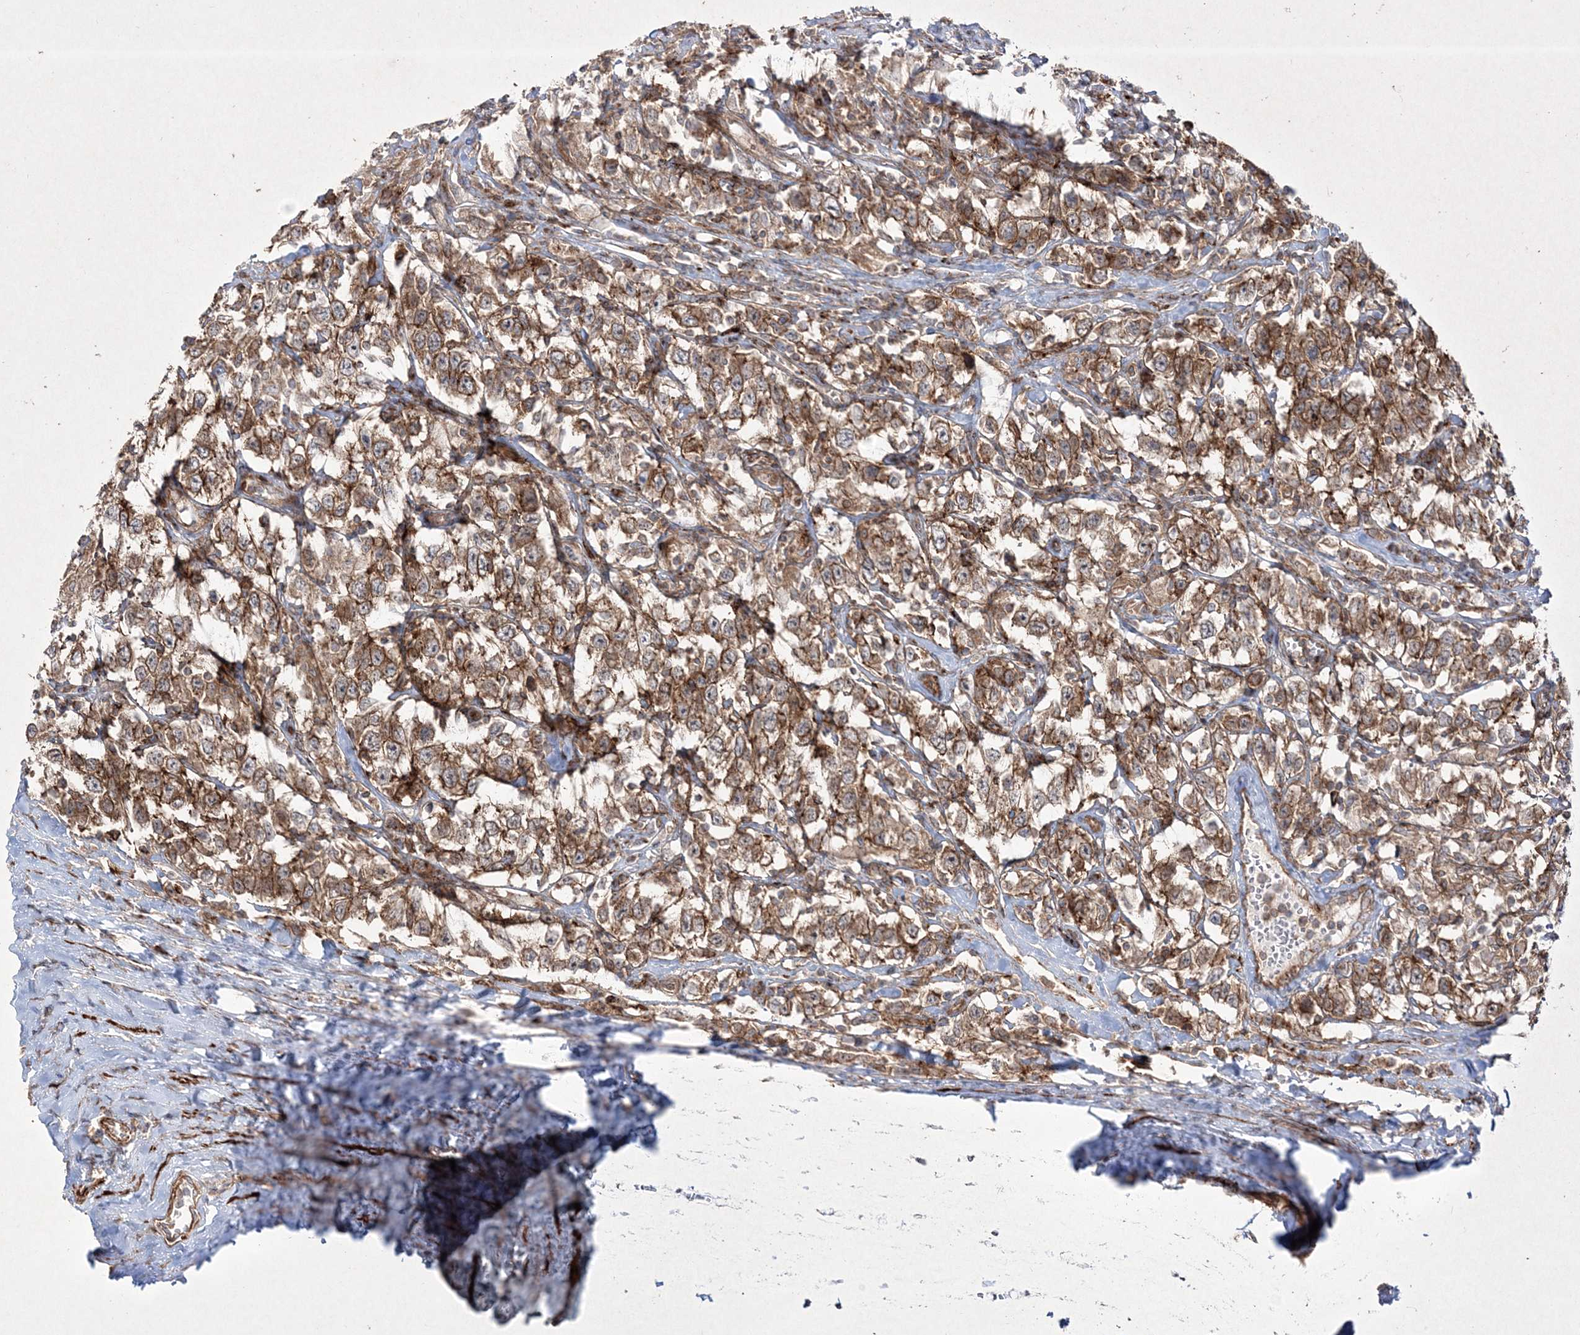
{"staining": {"intensity": "moderate", "quantity": ">75%", "location": "cytoplasmic/membranous"}, "tissue": "testis cancer", "cell_type": "Tumor cells", "image_type": "cancer", "snomed": [{"axis": "morphology", "description": "Seminoma, NOS"}, {"axis": "topography", "description": "Testis"}], "caption": "Immunohistochemical staining of testis seminoma shows medium levels of moderate cytoplasmic/membranous expression in approximately >75% of tumor cells.", "gene": "RICTOR", "patient": {"sex": "male", "age": 41}}